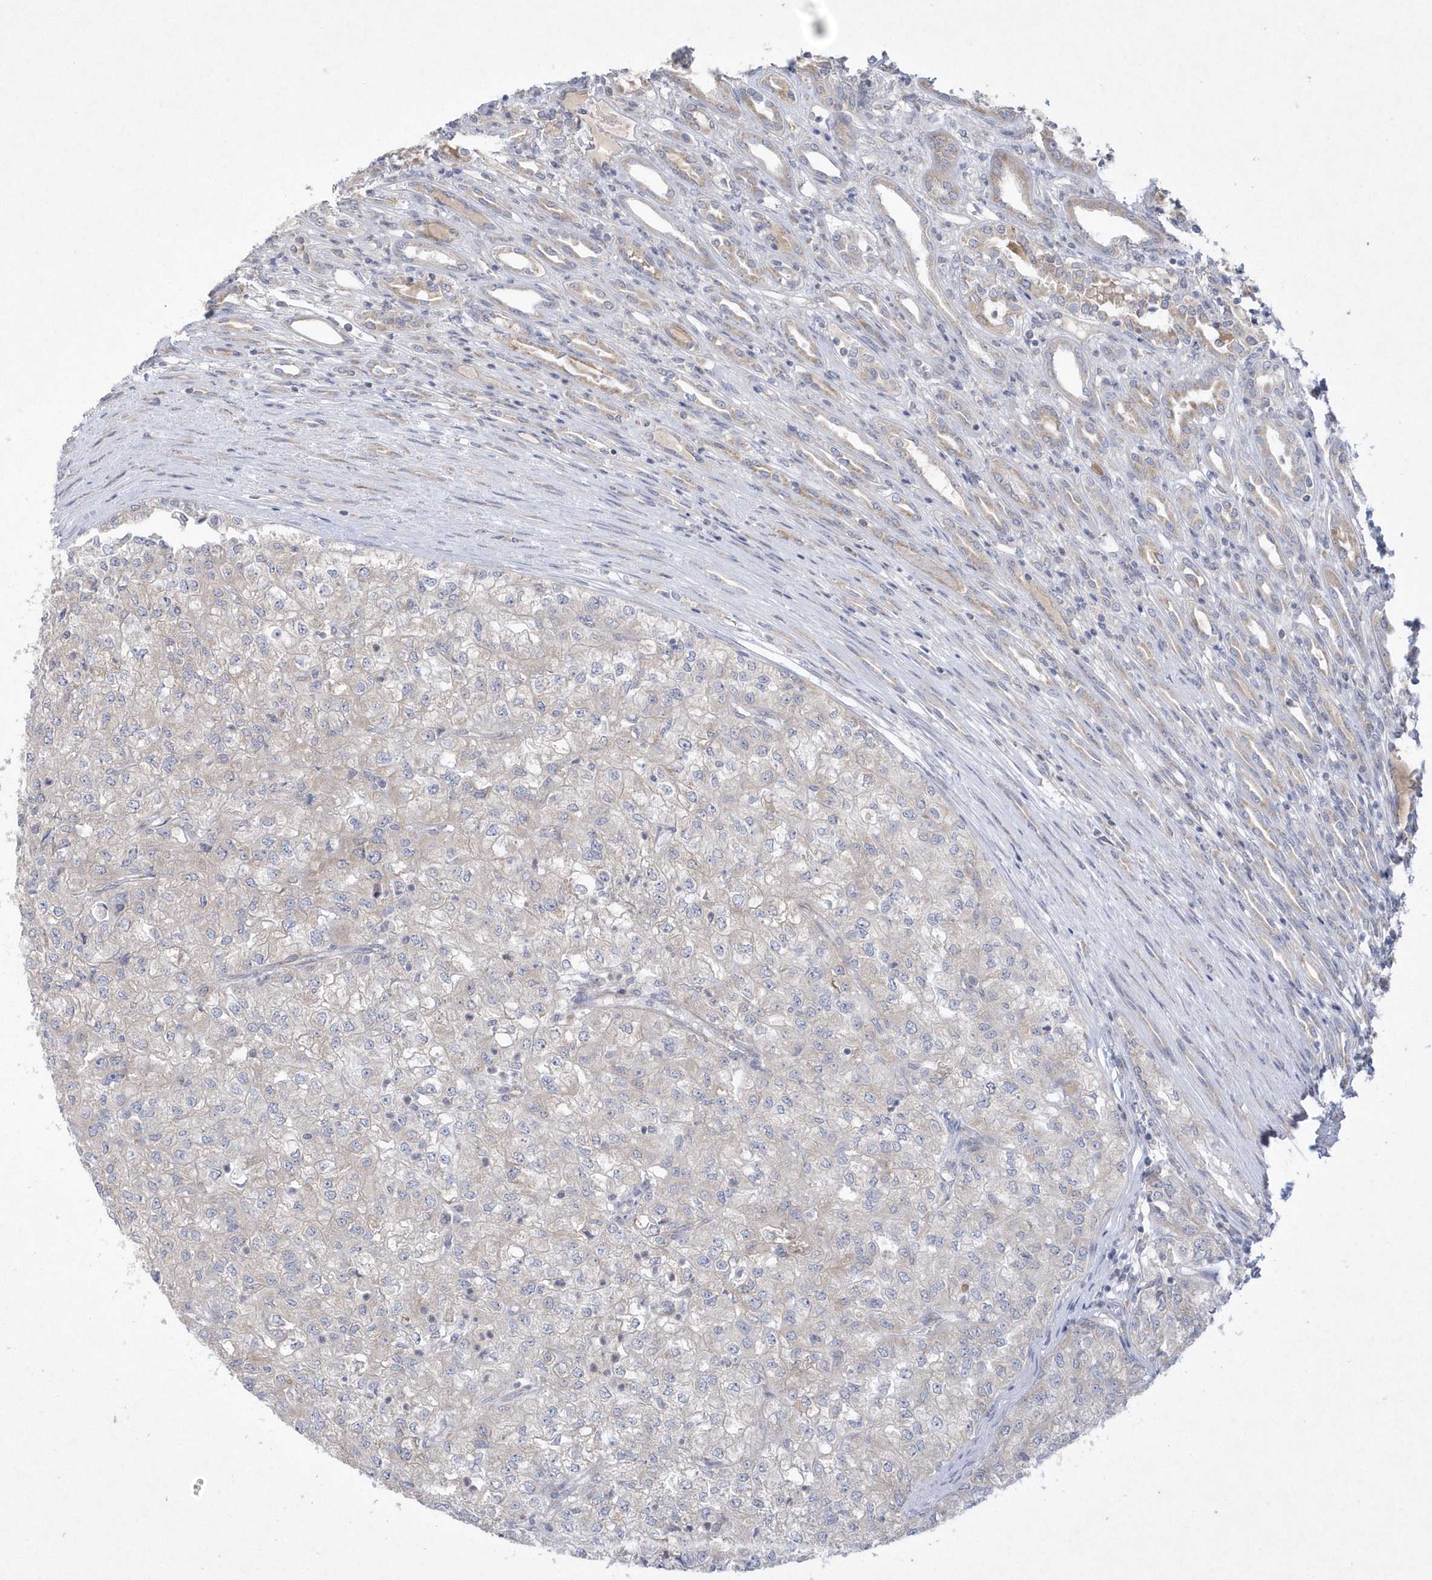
{"staining": {"intensity": "negative", "quantity": "none", "location": "none"}, "tissue": "renal cancer", "cell_type": "Tumor cells", "image_type": "cancer", "snomed": [{"axis": "morphology", "description": "Adenocarcinoma, NOS"}, {"axis": "topography", "description": "Kidney"}], "caption": "Immunohistochemistry (IHC) histopathology image of renal cancer (adenocarcinoma) stained for a protein (brown), which shows no expression in tumor cells. (DAB IHC visualized using brightfield microscopy, high magnification).", "gene": "DGAT1", "patient": {"sex": "female", "age": 54}}